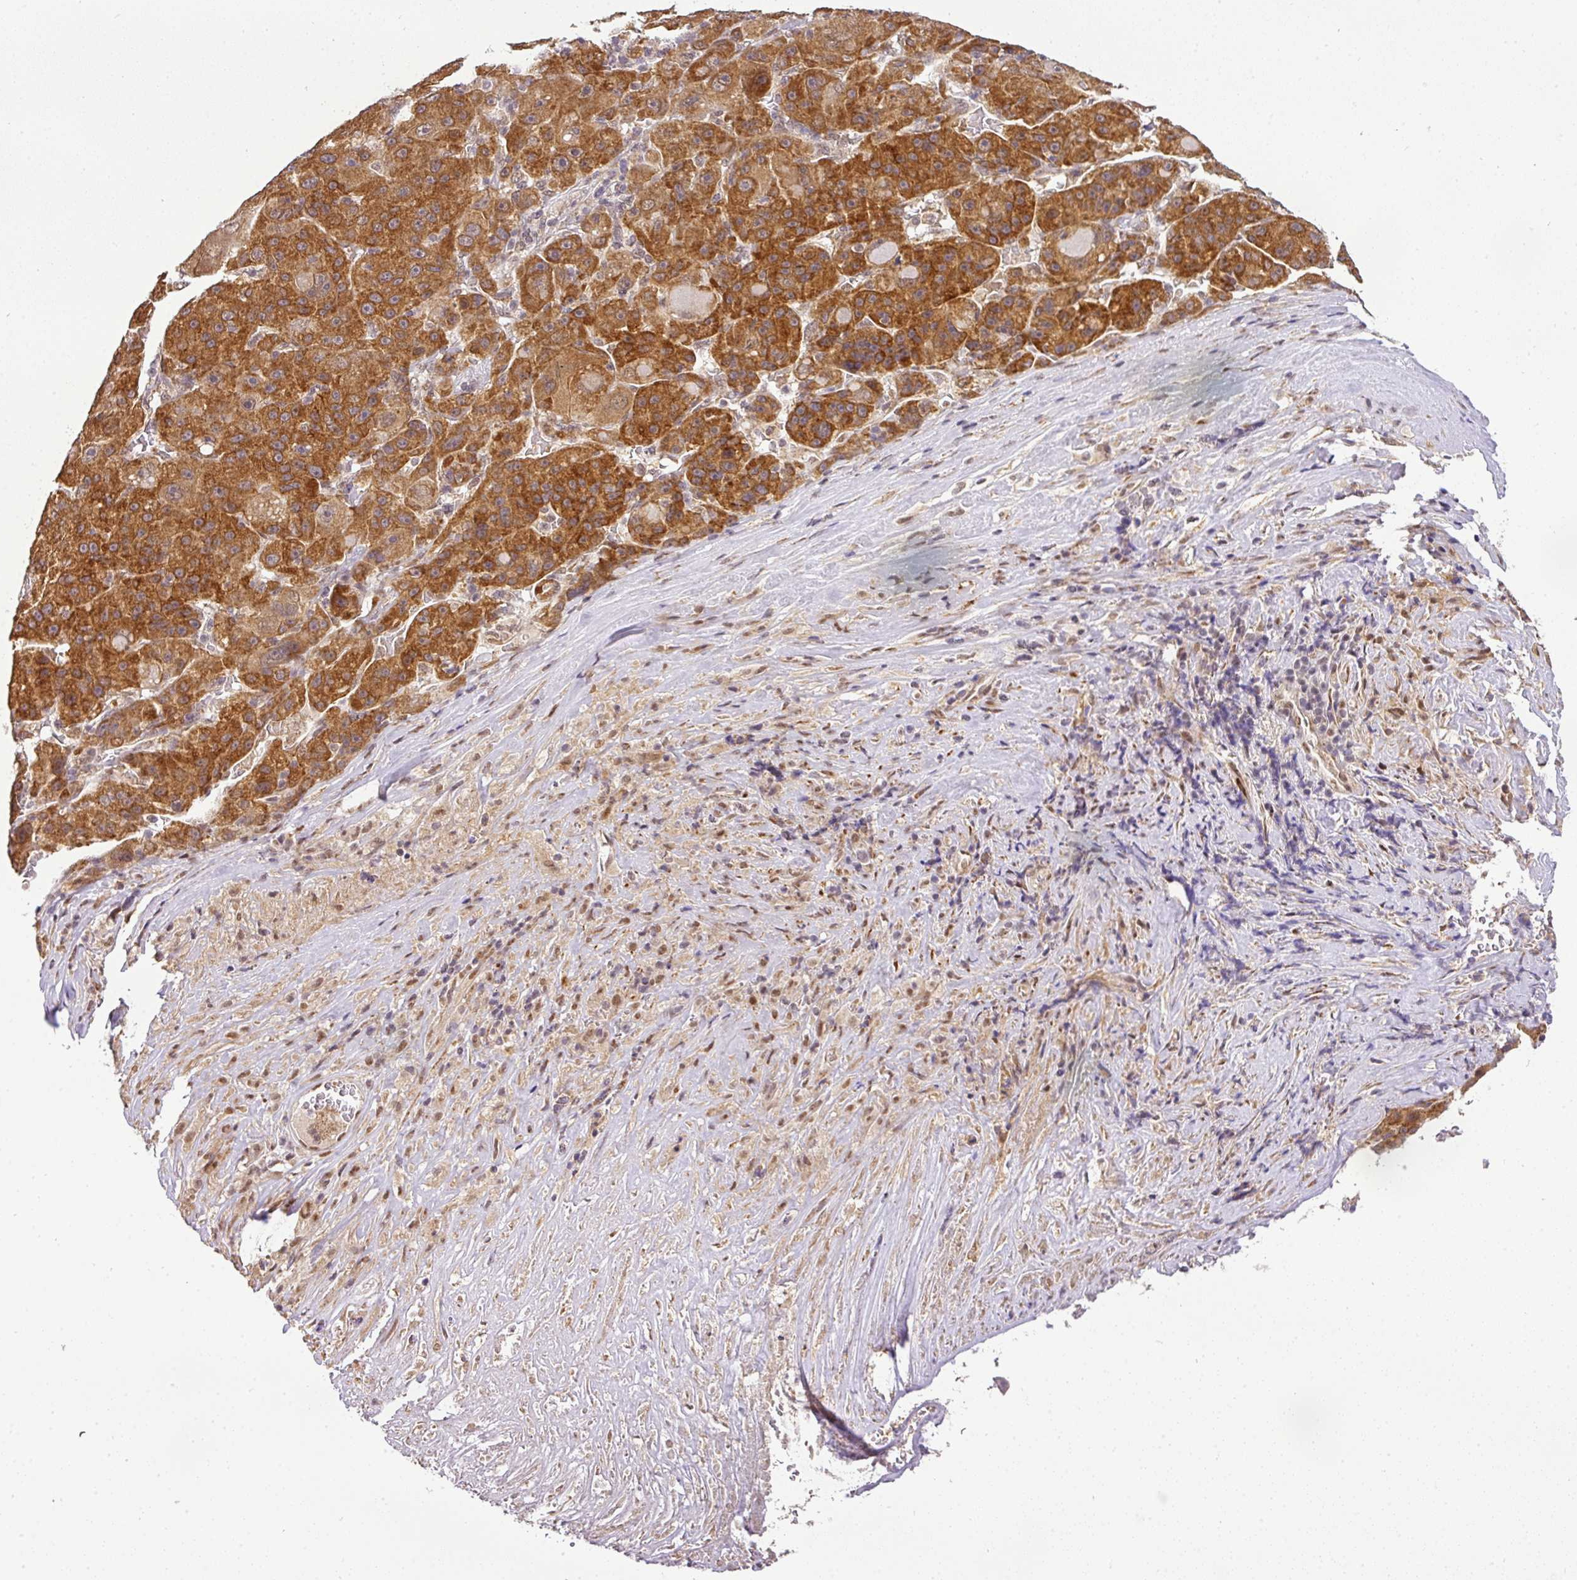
{"staining": {"intensity": "strong", "quantity": ">75%", "location": "cytoplasmic/membranous"}, "tissue": "liver cancer", "cell_type": "Tumor cells", "image_type": "cancer", "snomed": [{"axis": "morphology", "description": "Carcinoma, Hepatocellular, NOS"}, {"axis": "topography", "description": "Liver"}], "caption": "Protein staining demonstrates strong cytoplasmic/membranous expression in approximately >75% of tumor cells in liver hepatocellular carcinoma.", "gene": "C1orf226", "patient": {"sex": "male", "age": 76}}